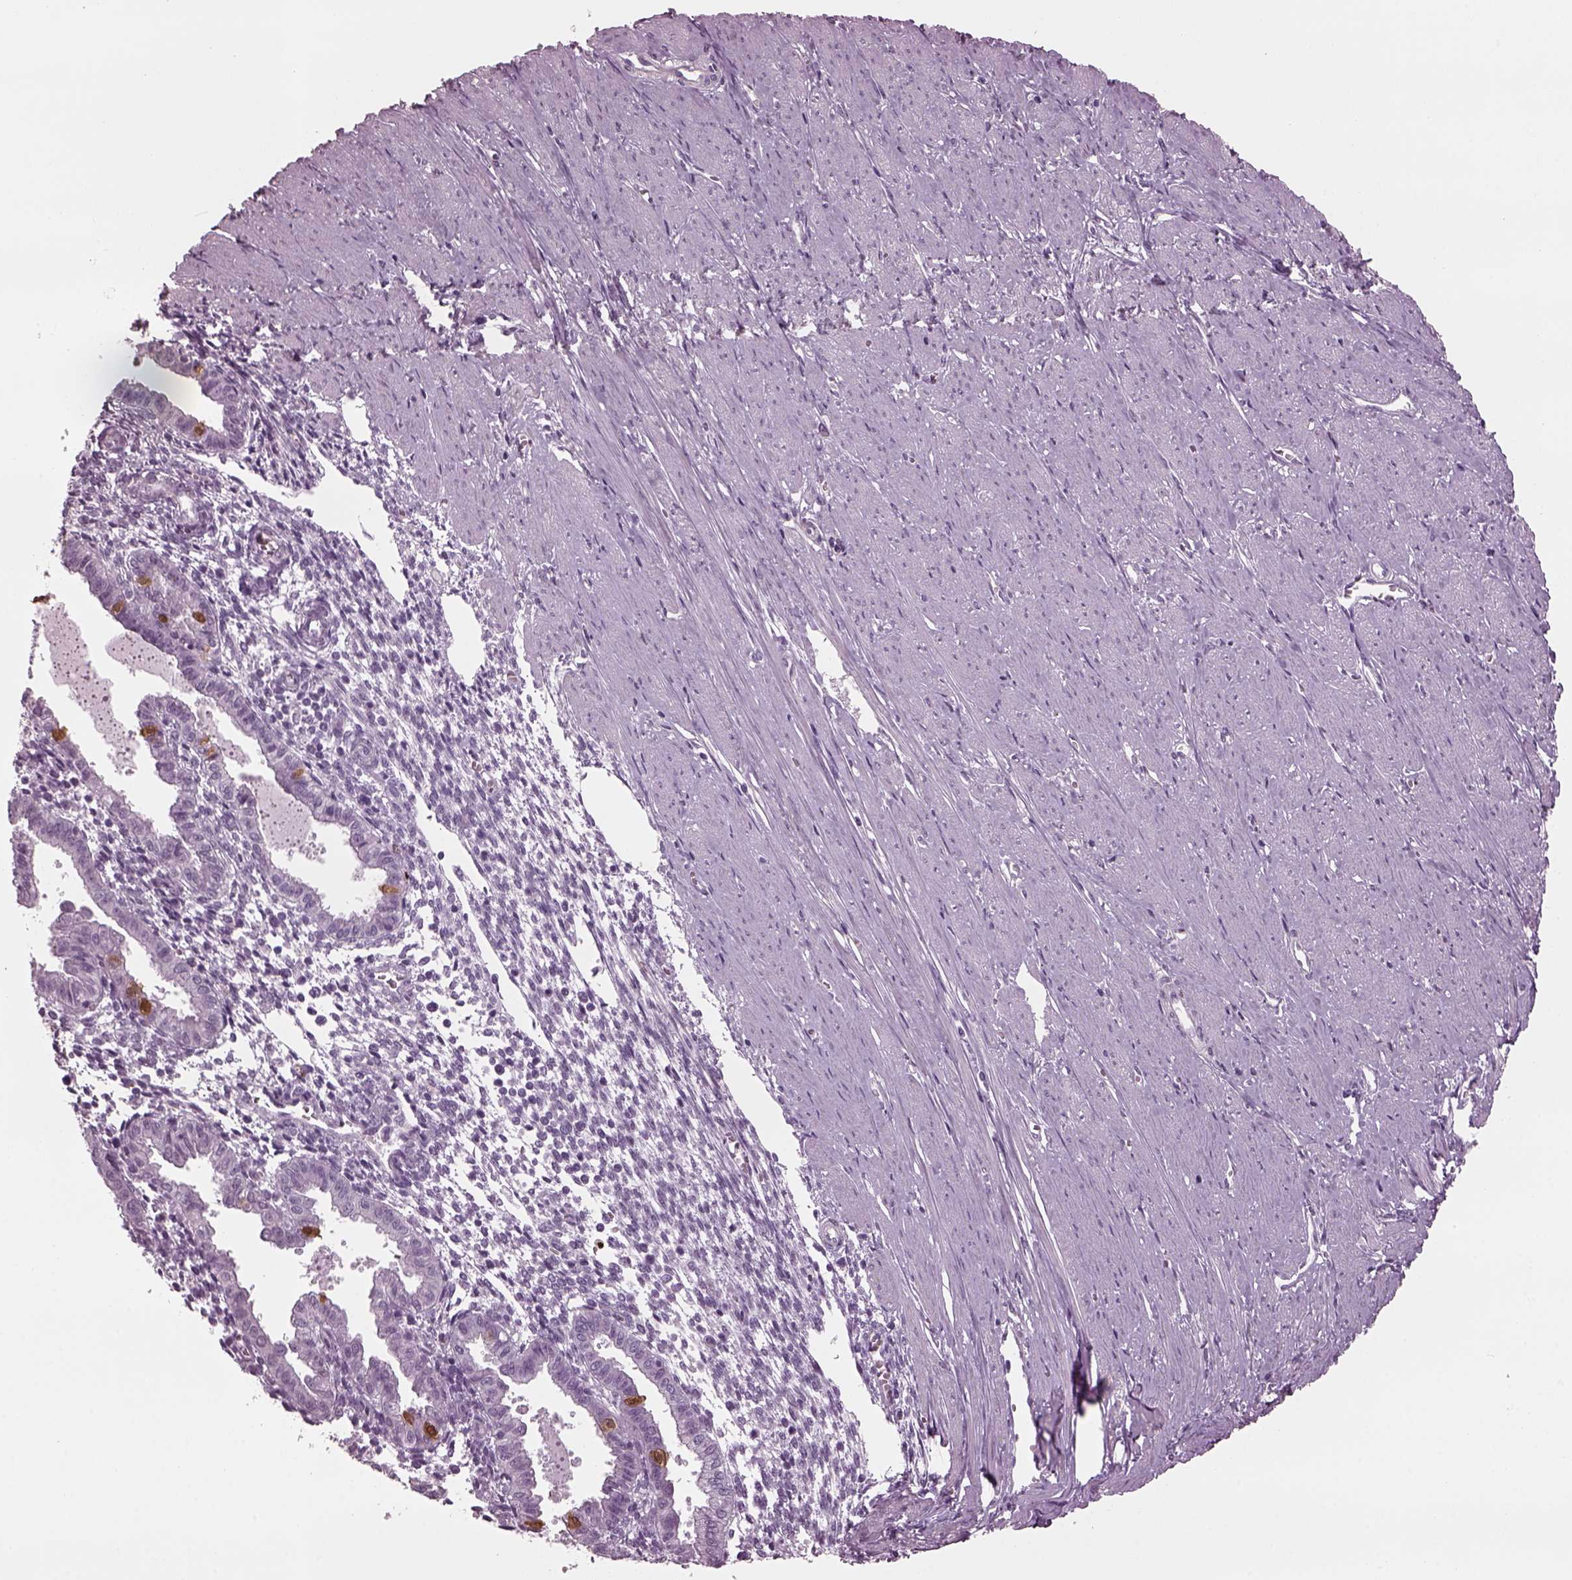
{"staining": {"intensity": "negative", "quantity": "none", "location": "none"}, "tissue": "endometrium", "cell_type": "Cells in endometrial stroma", "image_type": "normal", "snomed": [{"axis": "morphology", "description": "Normal tissue, NOS"}, {"axis": "topography", "description": "Endometrium"}], "caption": "Immunohistochemistry of unremarkable human endometrium demonstrates no expression in cells in endometrial stroma. Nuclei are stained in blue.", "gene": "TPPP2", "patient": {"sex": "female", "age": 37}}